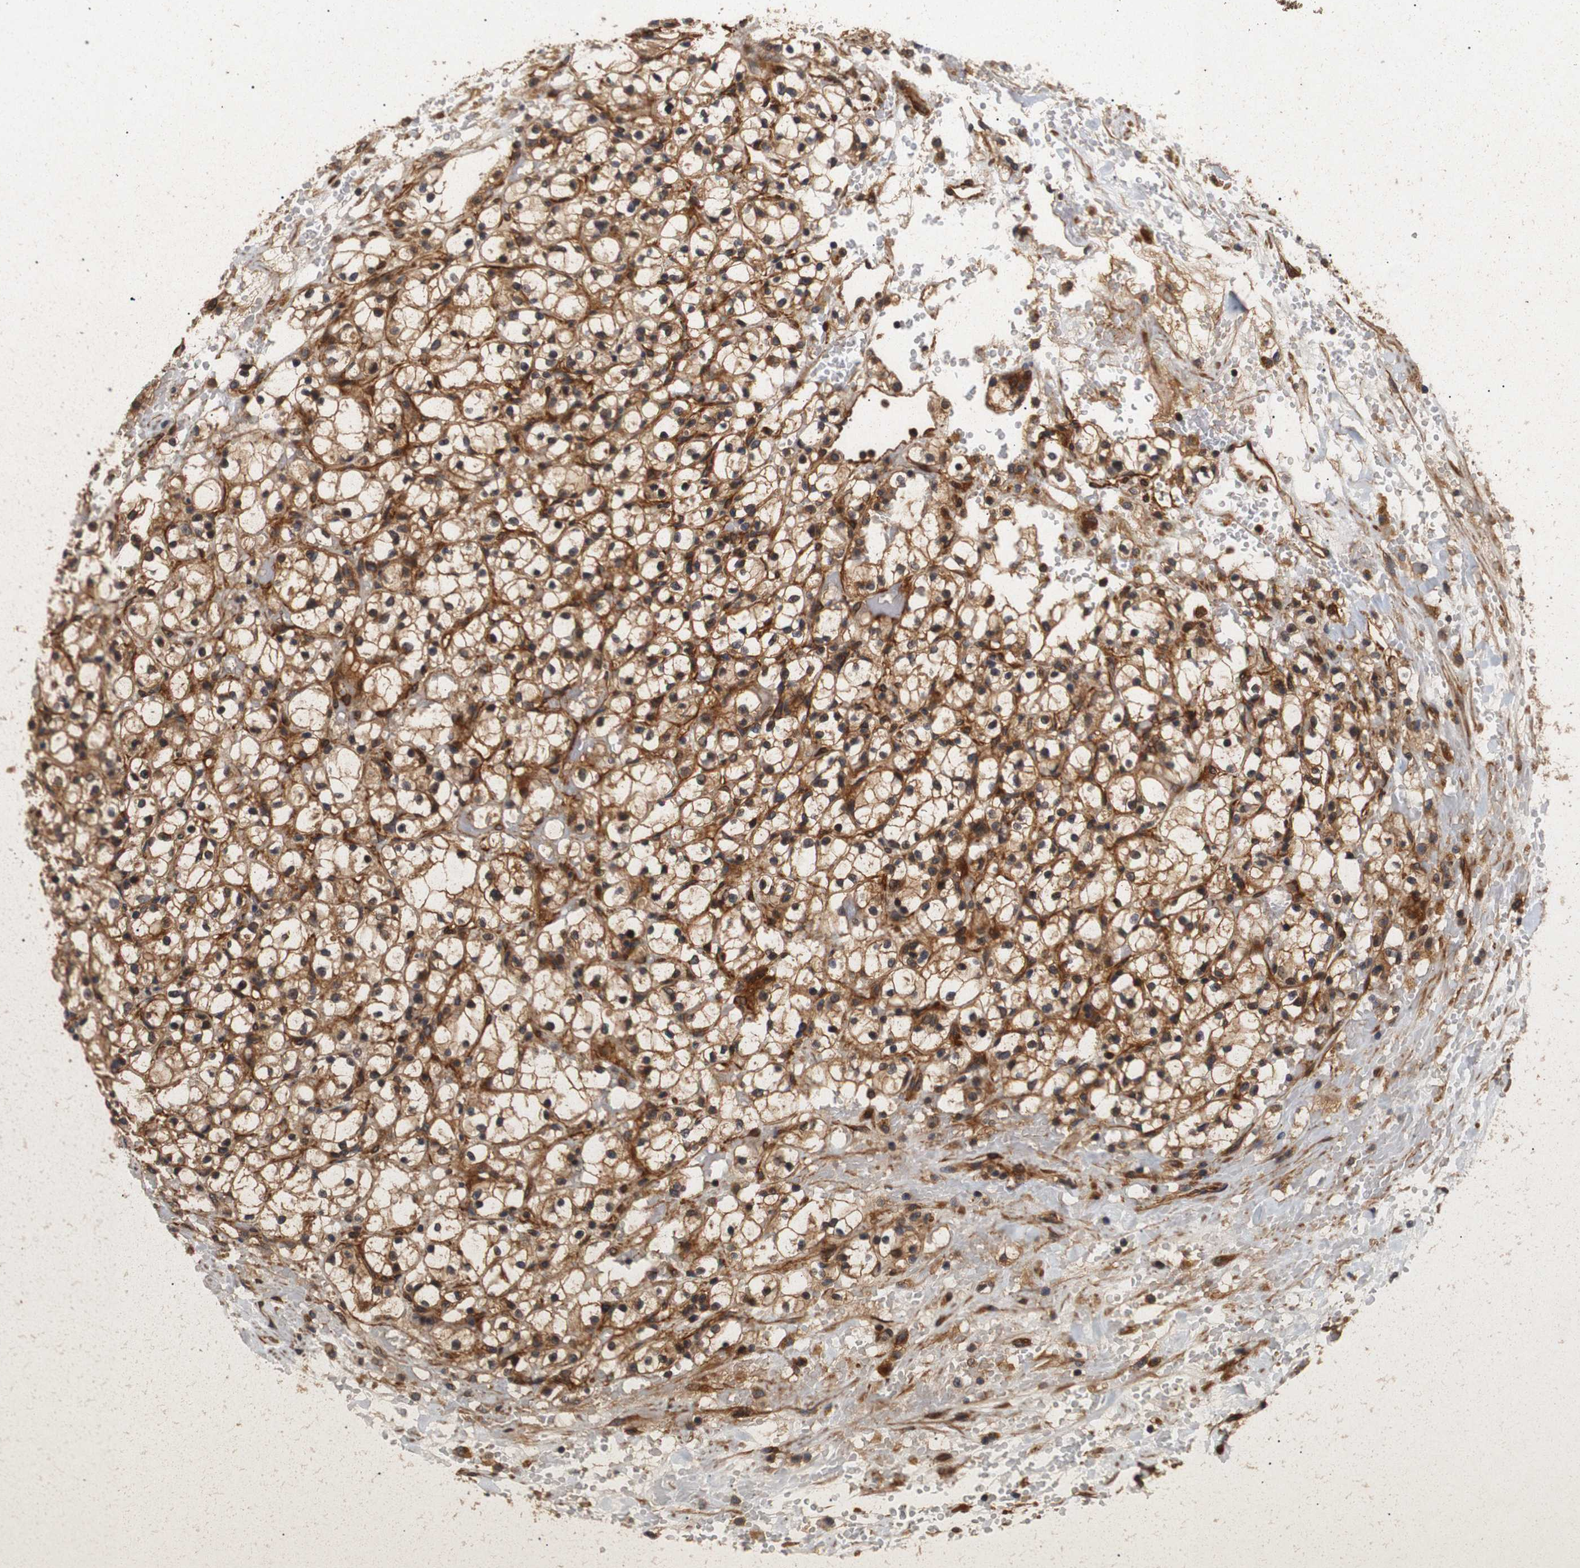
{"staining": {"intensity": "strong", "quantity": ">75%", "location": "cytoplasmic/membranous"}, "tissue": "renal cancer", "cell_type": "Tumor cells", "image_type": "cancer", "snomed": [{"axis": "morphology", "description": "Adenocarcinoma, NOS"}, {"axis": "topography", "description": "Kidney"}], "caption": "Renal cancer (adenocarcinoma) stained for a protein (brown) demonstrates strong cytoplasmic/membranous positive positivity in approximately >75% of tumor cells.", "gene": "PAWR", "patient": {"sex": "male", "age": 61}}